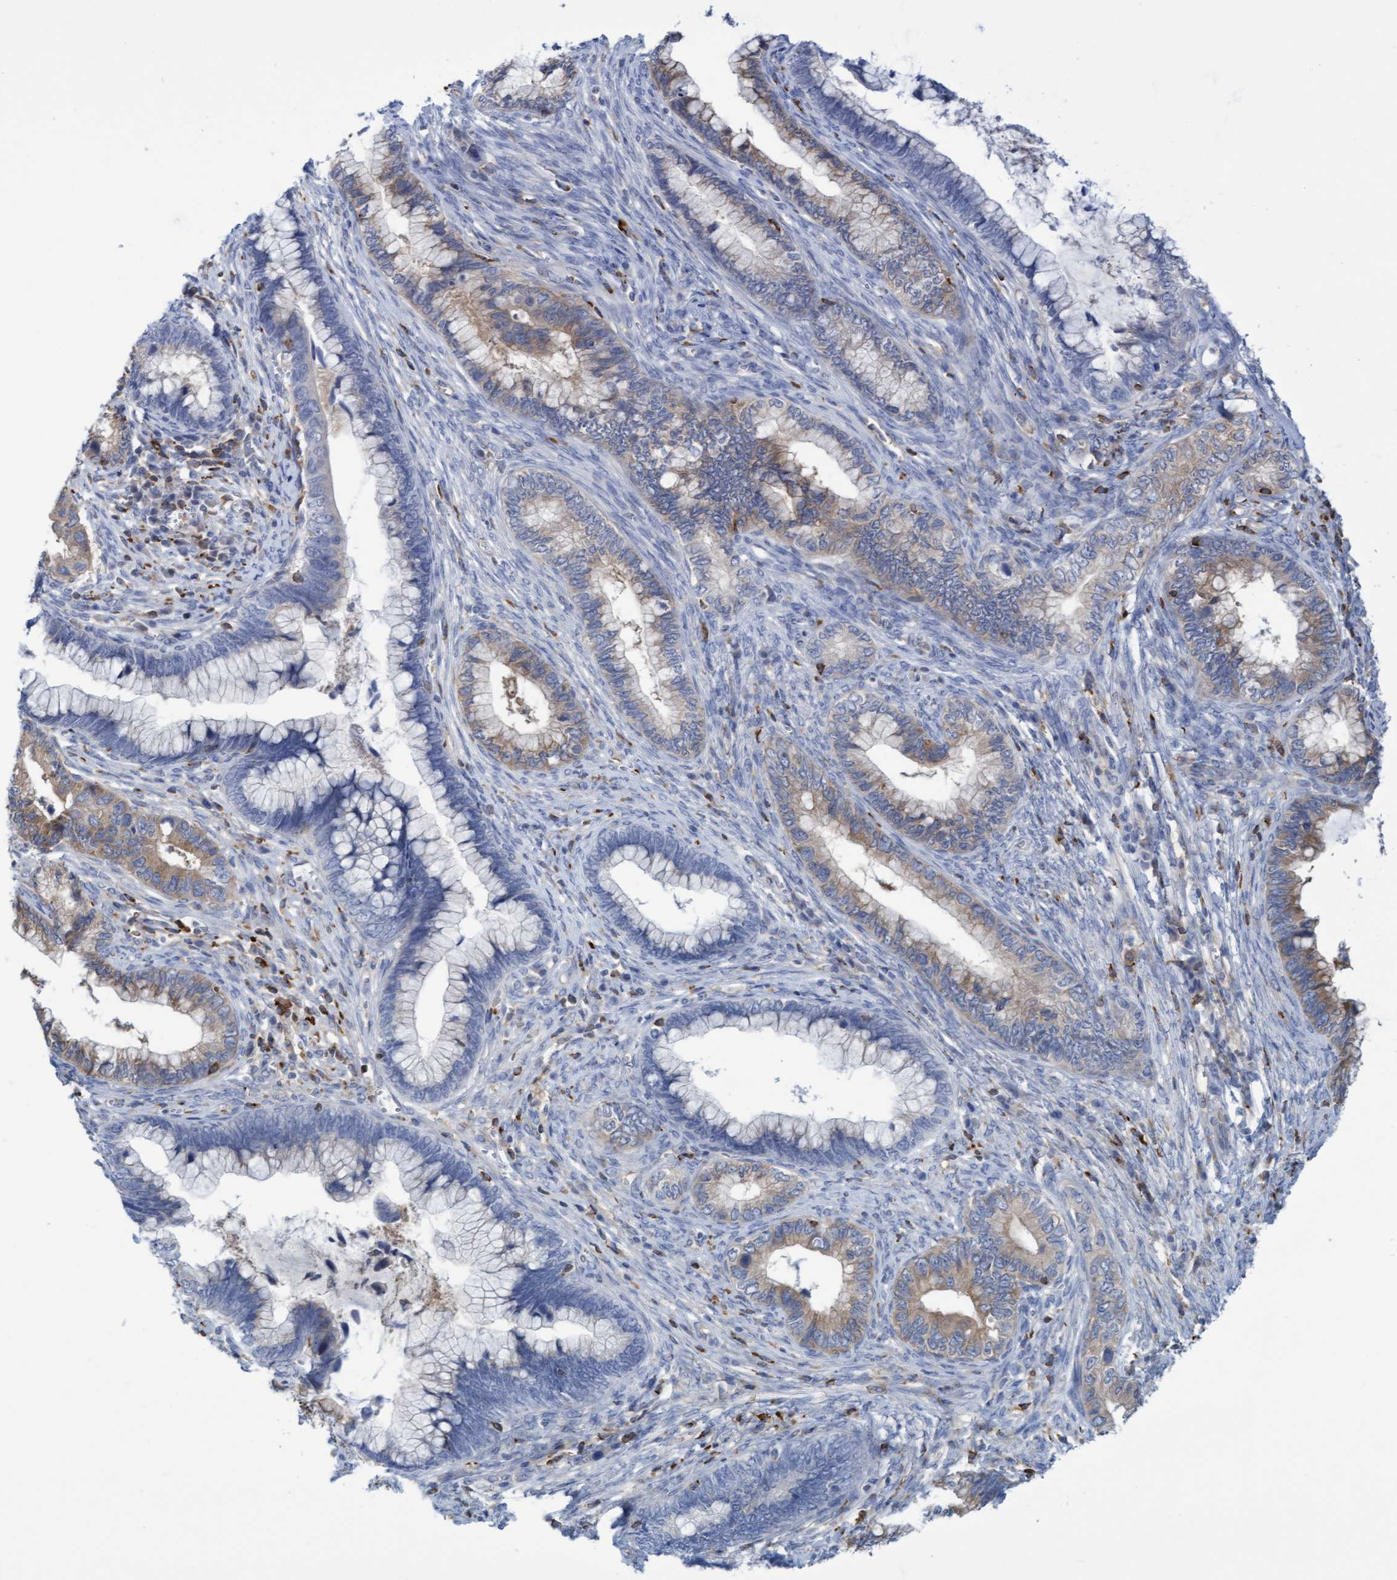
{"staining": {"intensity": "moderate", "quantity": "25%-75%", "location": "cytoplasmic/membranous"}, "tissue": "cervical cancer", "cell_type": "Tumor cells", "image_type": "cancer", "snomed": [{"axis": "morphology", "description": "Adenocarcinoma, NOS"}, {"axis": "topography", "description": "Cervix"}], "caption": "The histopathology image reveals staining of cervical cancer, revealing moderate cytoplasmic/membranous protein staining (brown color) within tumor cells.", "gene": "FNBP1", "patient": {"sex": "female", "age": 44}}